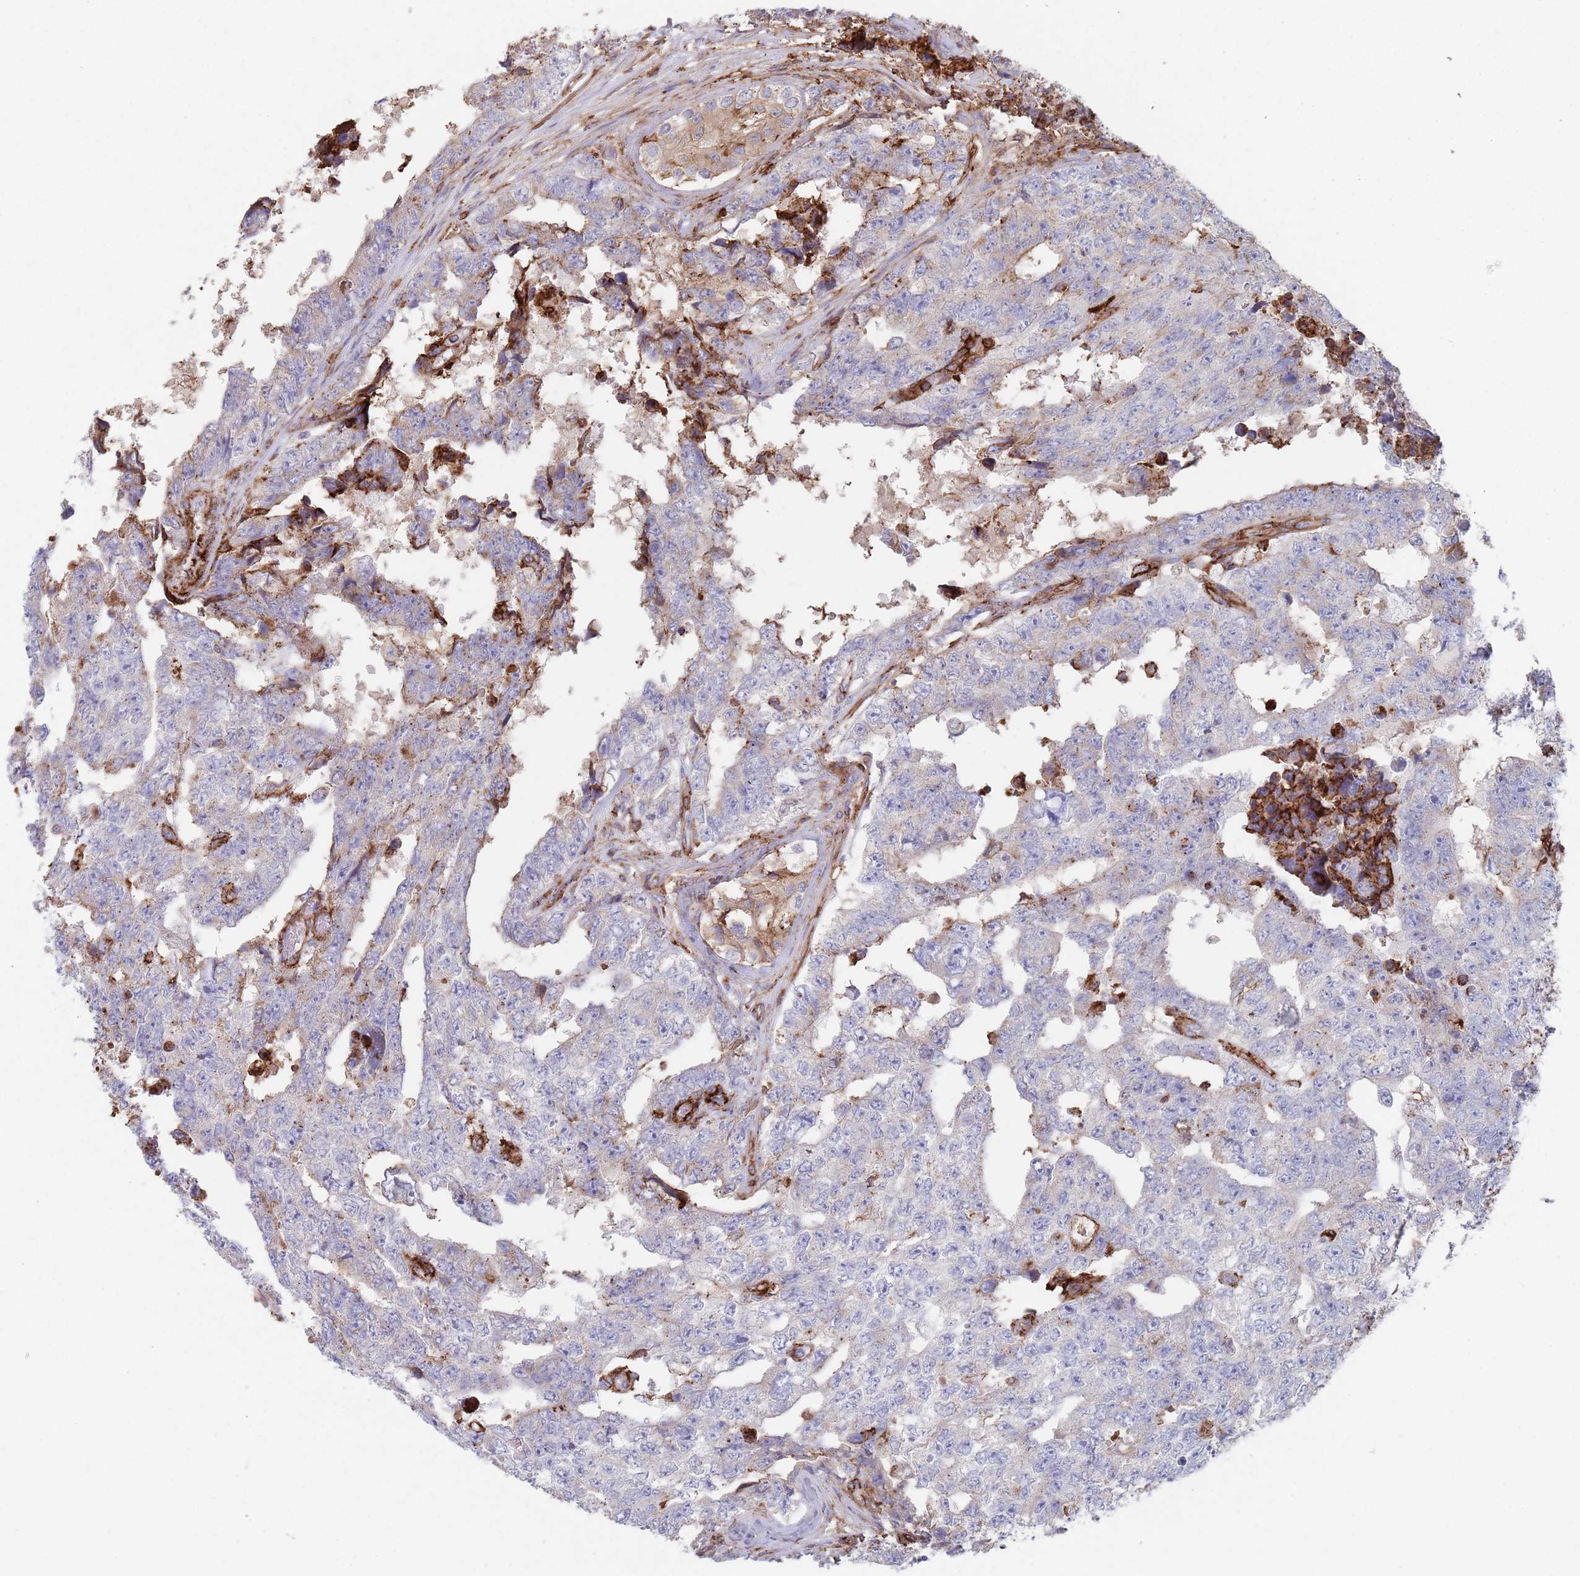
{"staining": {"intensity": "weak", "quantity": "<25%", "location": "cytoplasmic/membranous"}, "tissue": "testis cancer", "cell_type": "Tumor cells", "image_type": "cancer", "snomed": [{"axis": "morphology", "description": "Carcinoma, Embryonal, NOS"}, {"axis": "topography", "description": "Testis"}], "caption": "DAB (3,3'-diaminobenzidine) immunohistochemical staining of embryonal carcinoma (testis) shows no significant expression in tumor cells.", "gene": "RNF144A", "patient": {"sex": "male", "age": 25}}